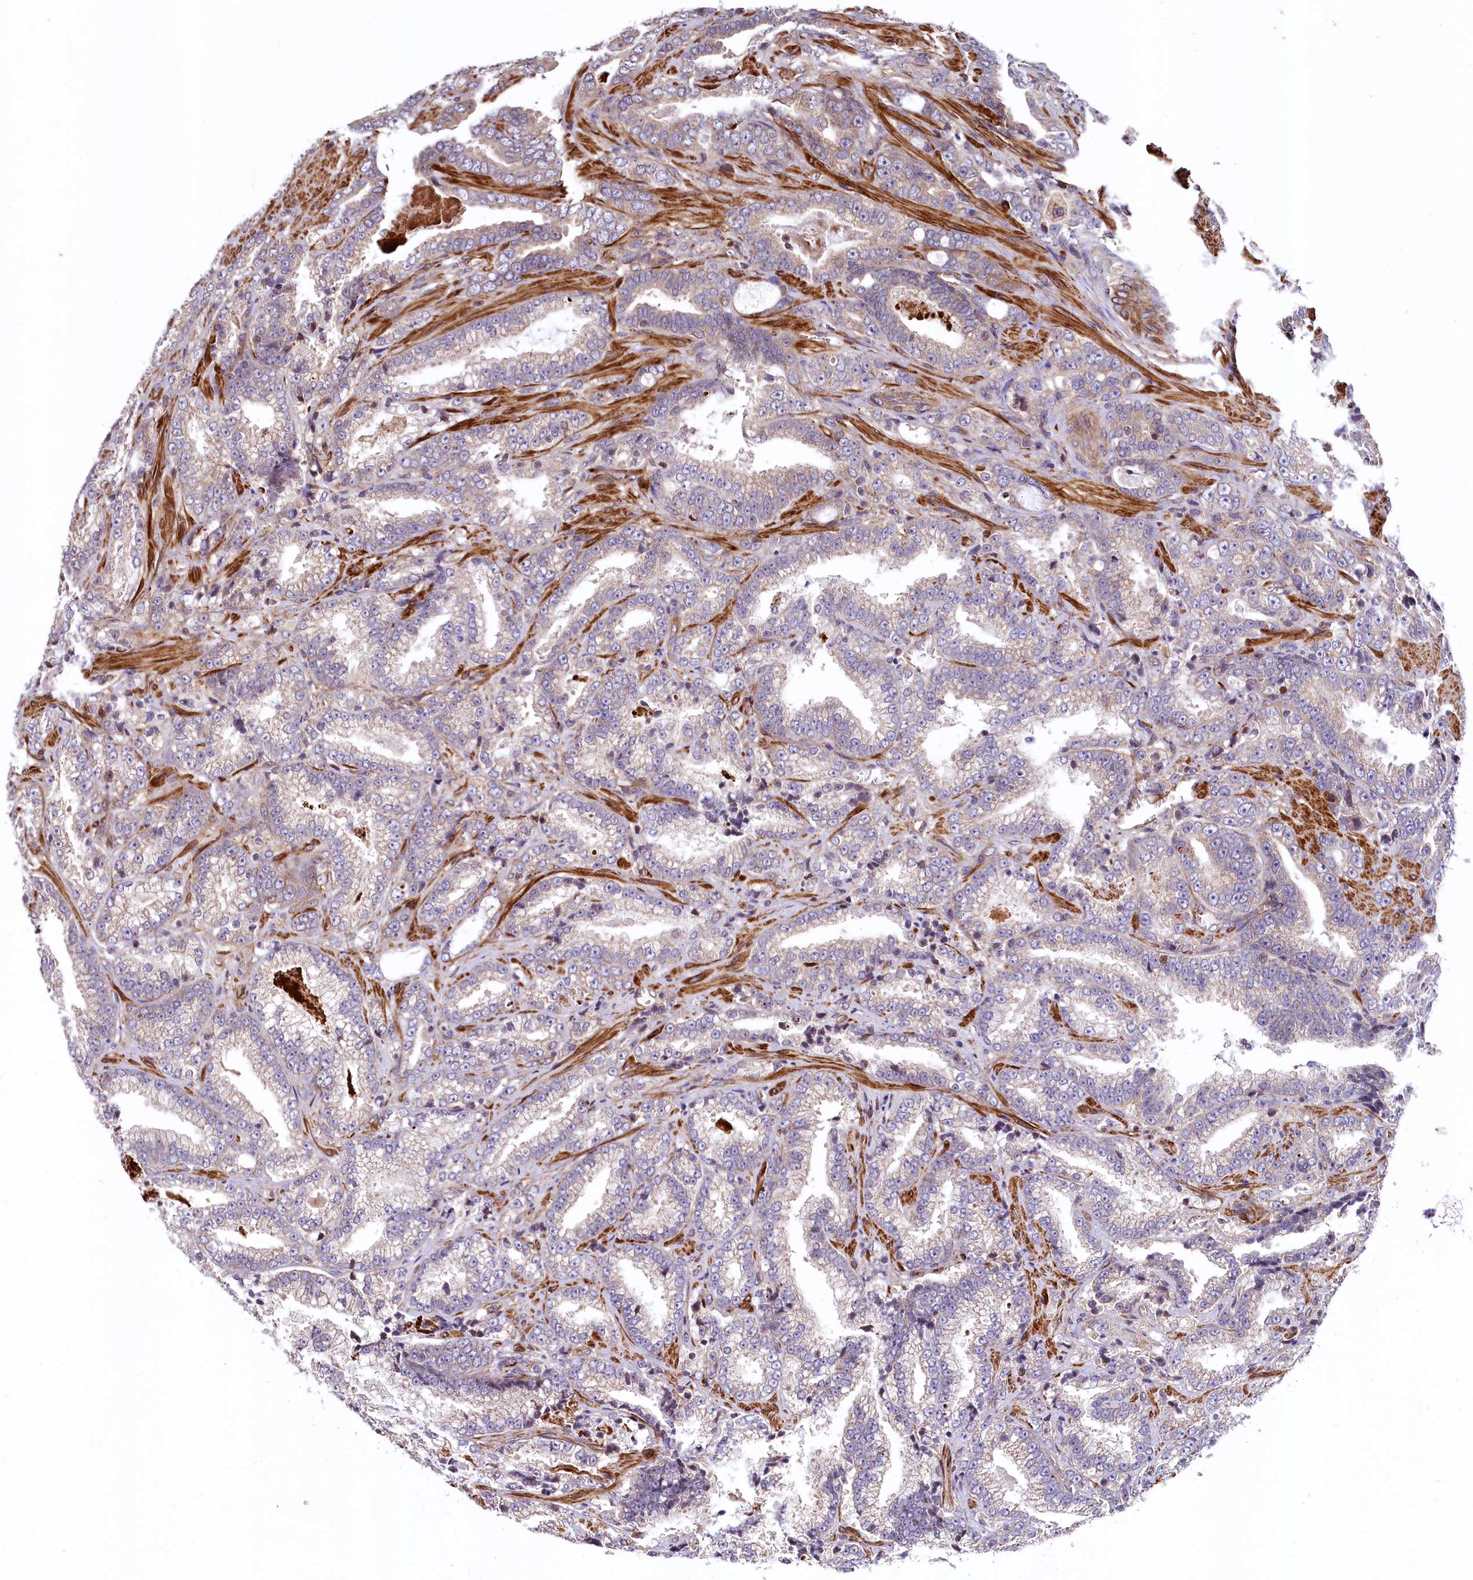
{"staining": {"intensity": "negative", "quantity": "none", "location": "none"}, "tissue": "prostate cancer", "cell_type": "Tumor cells", "image_type": "cancer", "snomed": [{"axis": "morphology", "description": "Adenocarcinoma, High grade"}, {"axis": "topography", "description": "Prostate and seminal vesicle, NOS"}], "caption": "There is no significant positivity in tumor cells of prostate high-grade adenocarcinoma.", "gene": "ZNF2", "patient": {"sex": "male", "age": 67}}